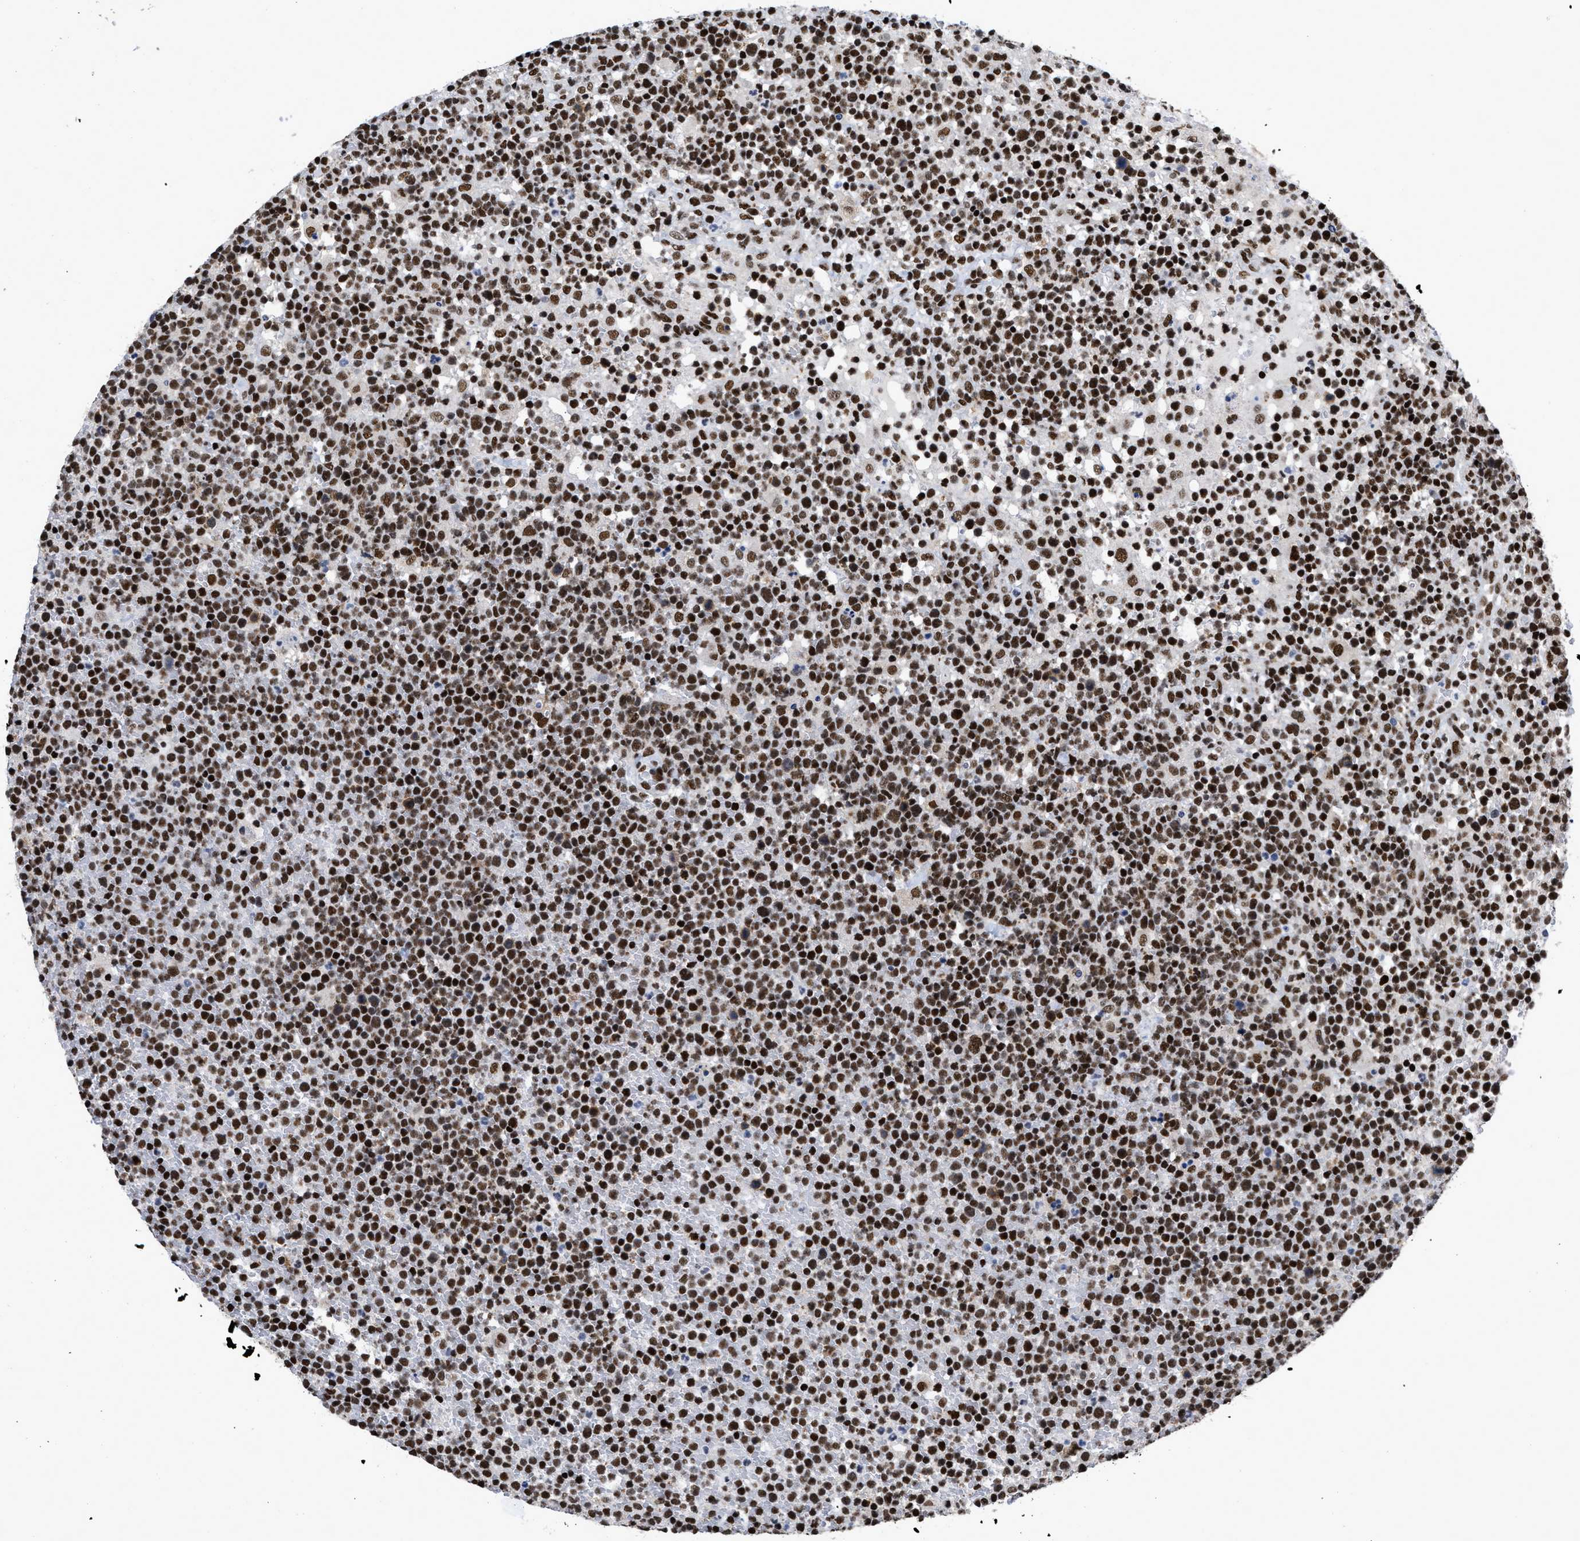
{"staining": {"intensity": "strong", "quantity": ">75%", "location": "nuclear"}, "tissue": "lymphoma", "cell_type": "Tumor cells", "image_type": "cancer", "snomed": [{"axis": "morphology", "description": "Malignant lymphoma, non-Hodgkin's type, High grade"}, {"axis": "topography", "description": "Lymph node"}], "caption": "The micrograph shows staining of lymphoma, revealing strong nuclear protein staining (brown color) within tumor cells.", "gene": "CREB1", "patient": {"sex": "male", "age": 61}}